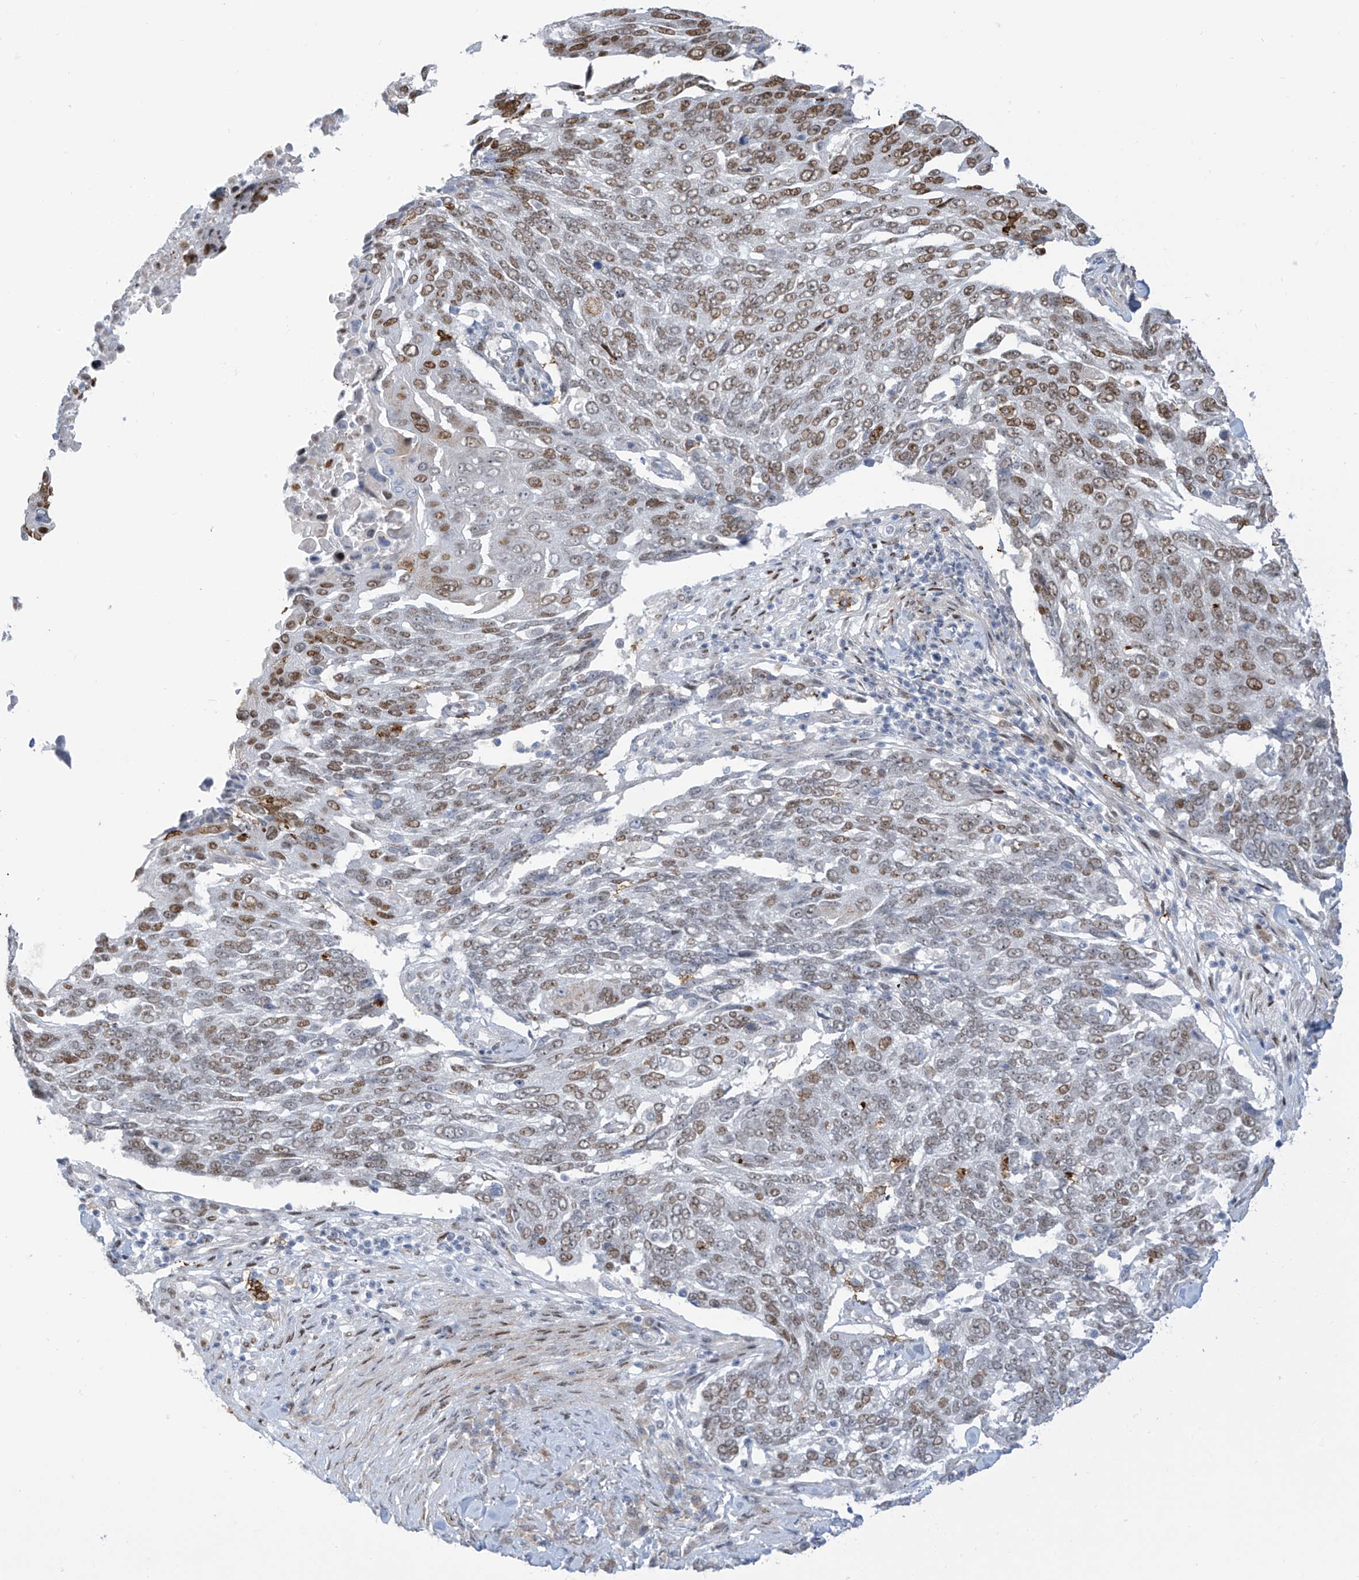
{"staining": {"intensity": "moderate", "quantity": "25%-75%", "location": "nuclear"}, "tissue": "lung cancer", "cell_type": "Tumor cells", "image_type": "cancer", "snomed": [{"axis": "morphology", "description": "Squamous cell carcinoma, NOS"}, {"axis": "topography", "description": "Lung"}], "caption": "Immunohistochemistry (DAB) staining of squamous cell carcinoma (lung) demonstrates moderate nuclear protein positivity in about 25%-75% of tumor cells.", "gene": "LIN9", "patient": {"sex": "male", "age": 66}}